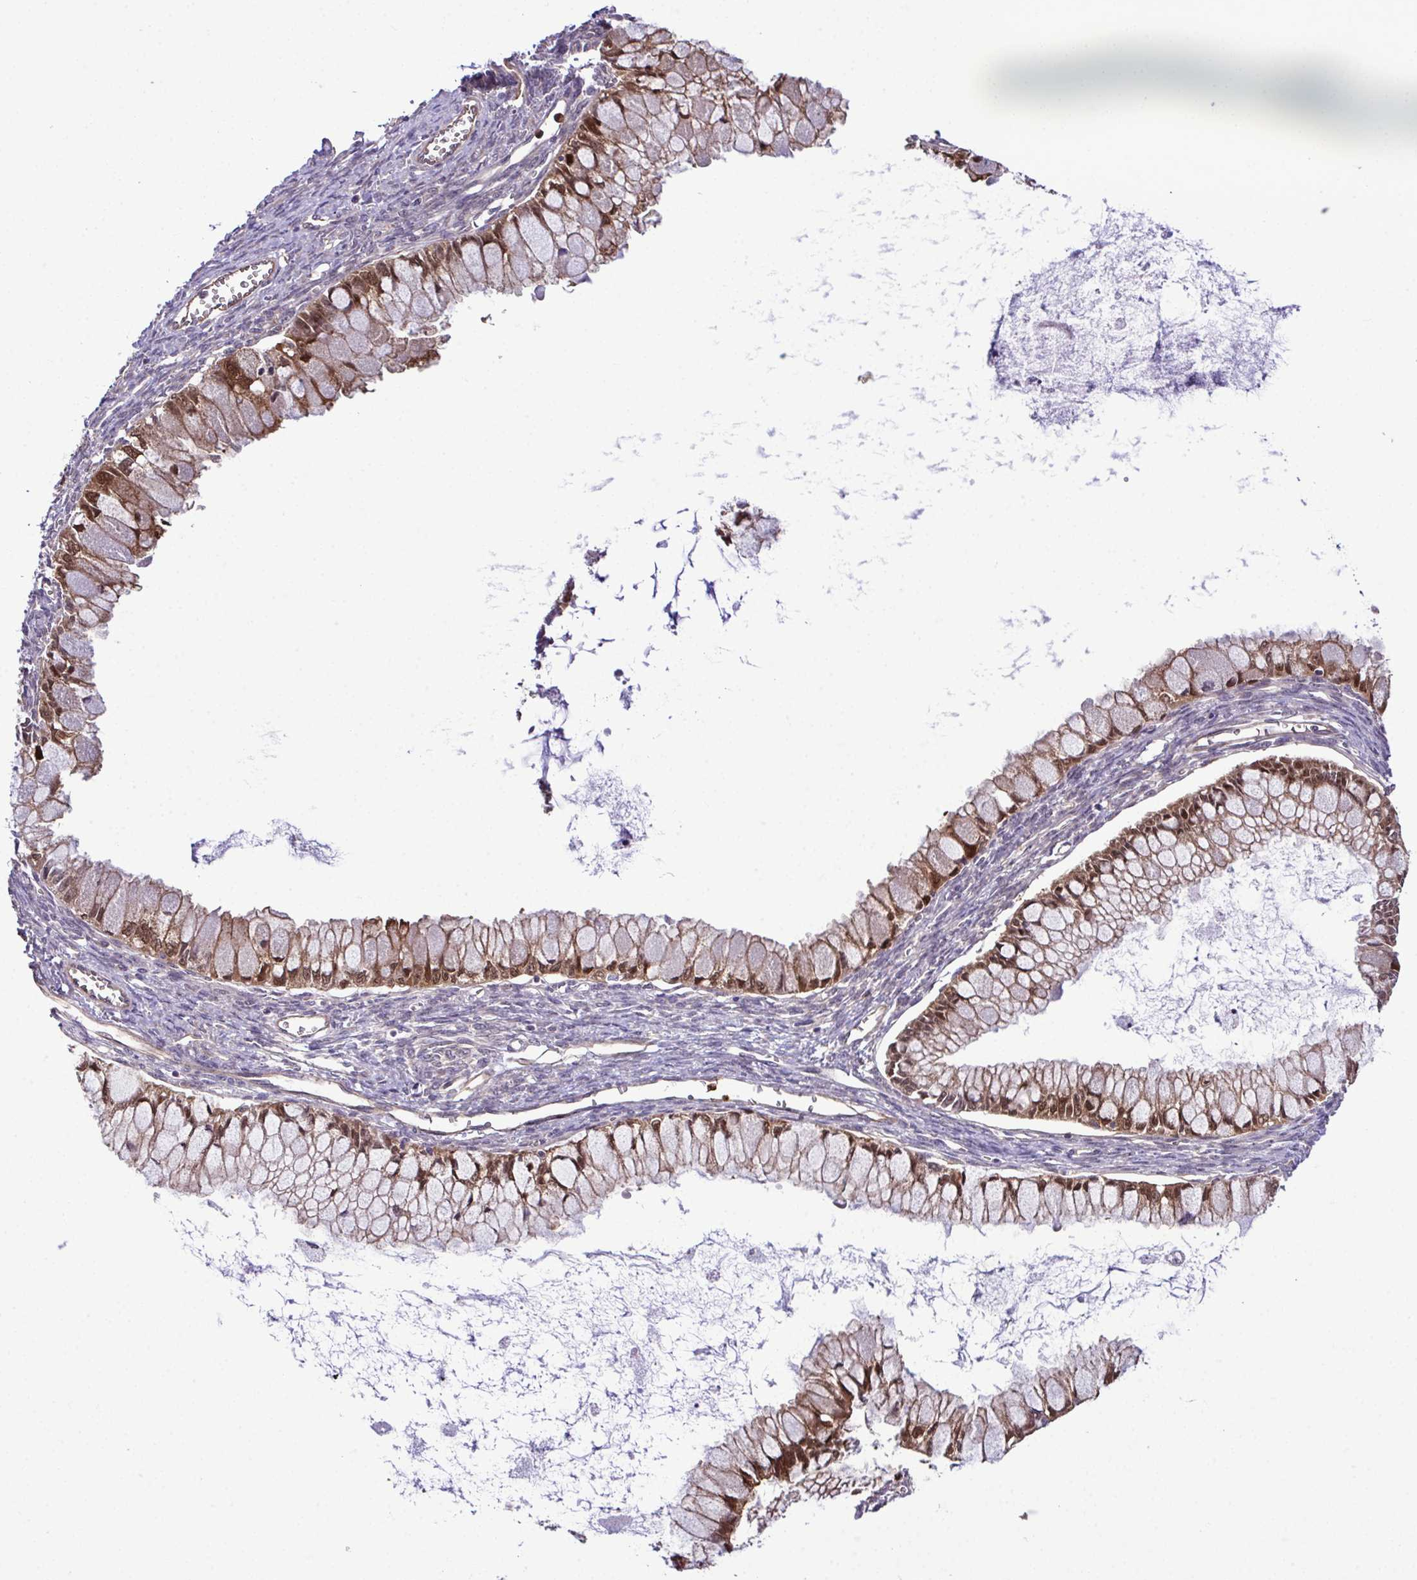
{"staining": {"intensity": "moderate", "quantity": ">75%", "location": "cytoplasmic/membranous,nuclear"}, "tissue": "ovarian cancer", "cell_type": "Tumor cells", "image_type": "cancer", "snomed": [{"axis": "morphology", "description": "Cystadenocarcinoma, mucinous, NOS"}, {"axis": "topography", "description": "Ovary"}], "caption": "Immunohistochemical staining of human mucinous cystadenocarcinoma (ovarian) reveals moderate cytoplasmic/membranous and nuclear protein positivity in approximately >75% of tumor cells.", "gene": "CMPK1", "patient": {"sex": "female", "age": 34}}